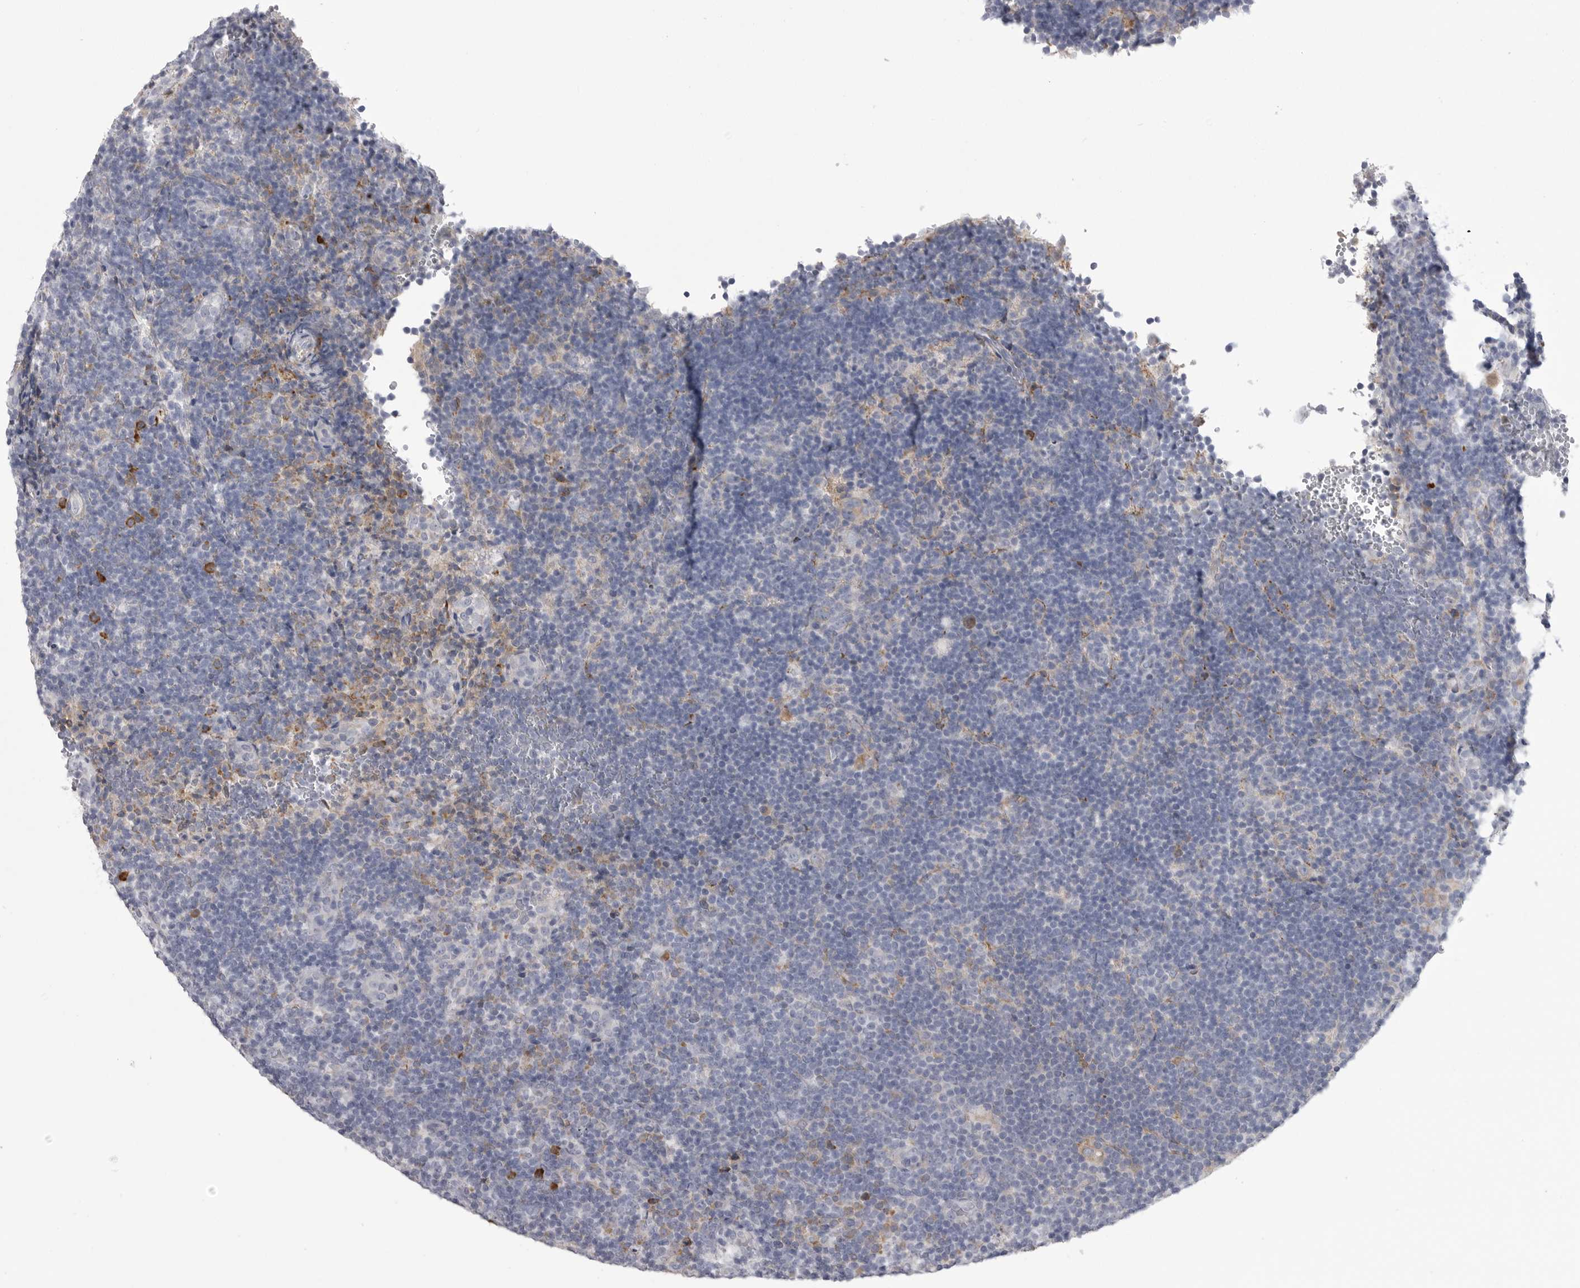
{"staining": {"intensity": "negative", "quantity": "none", "location": "none"}, "tissue": "lymphoma", "cell_type": "Tumor cells", "image_type": "cancer", "snomed": [{"axis": "morphology", "description": "Hodgkin's disease, NOS"}, {"axis": "topography", "description": "Lymph node"}], "caption": "An IHC micrograph of lymphoma is shown. There is no staining in tumor cells of lymphoma.", "gene": "FKBP2", "patient": {"sex": "female", "age": 57}}